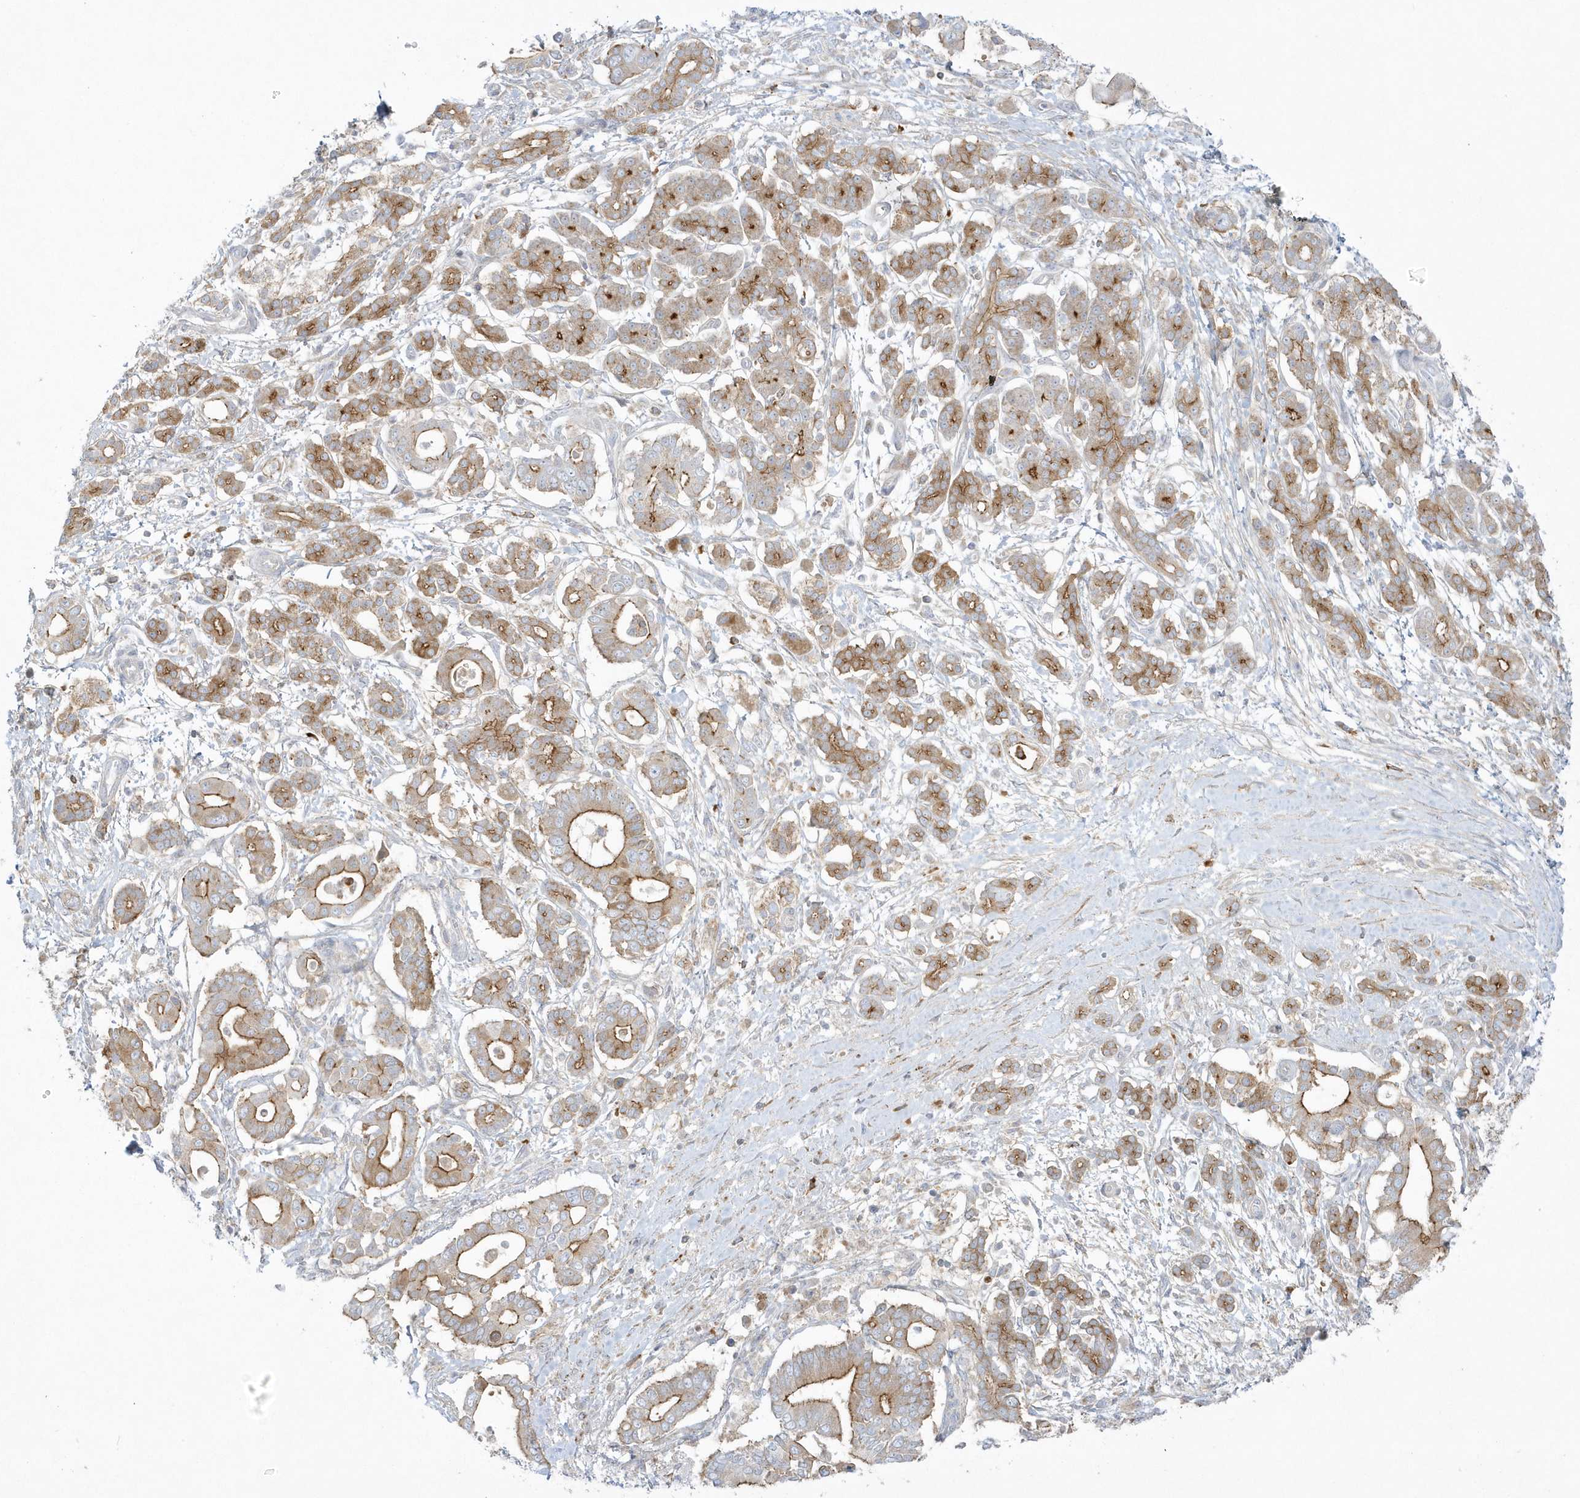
{"staining": {"intensity": "moderate", "quantity": ">75%", "location": "cytoplasmic/membranous"}, "tissue": "pancreatic cancer", "cell_type": "Tumor cells", "image_type": "cancer", "snomed": [{"axis": "morphology", "description": "Adenocarcinoma, NOS"}, {"axis": "topography", "description": "Pancreas"}], "caption": "Immunohistochemical staining of pancreatic cancer (adenocarcinoma) reveals medium levels of moderate cytoplasmic/membranous protein staining in approximately >75% of tumor cells.", "gene": "DNAJC18", "patient": {"sex": "male", "age": 68}}